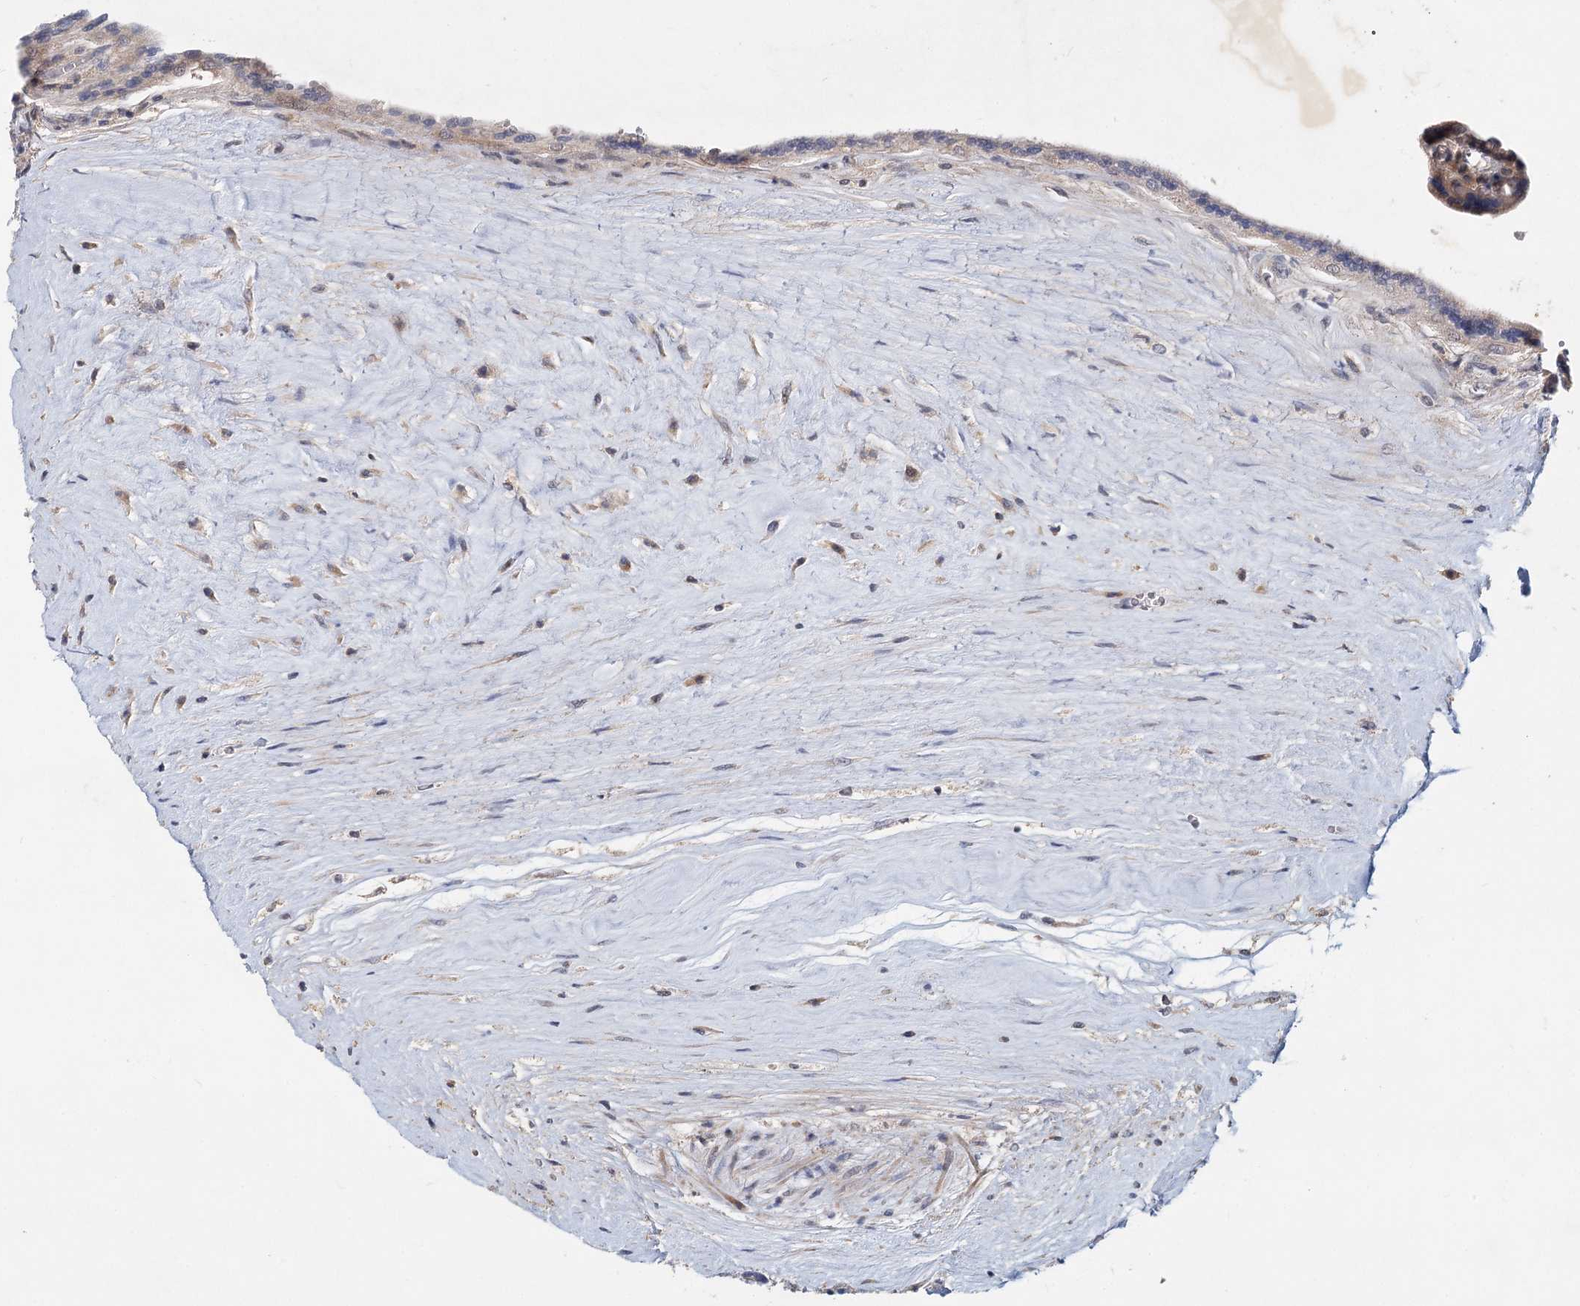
{"staining": {"intensity": "weak", "quantity": "25%-75%", "location": "nuclear"}, "tissue": "placenta", "cell_type": "Trophoblastic cells", "image_type": "normal", "snomed": [{"axis": "morphology", "description": "Normal tissue, NOS"}, {"axis": "topography", "description": "Placenta"}], "caption": "Immunohistochemistry (DAB) staining of unremarkable placenta exhibits weak nuclear protein staining in about 25%-75% of trophoblastic cells.", "gene": "AP3B1", "patient": {"sex": "female", "age": 37}}